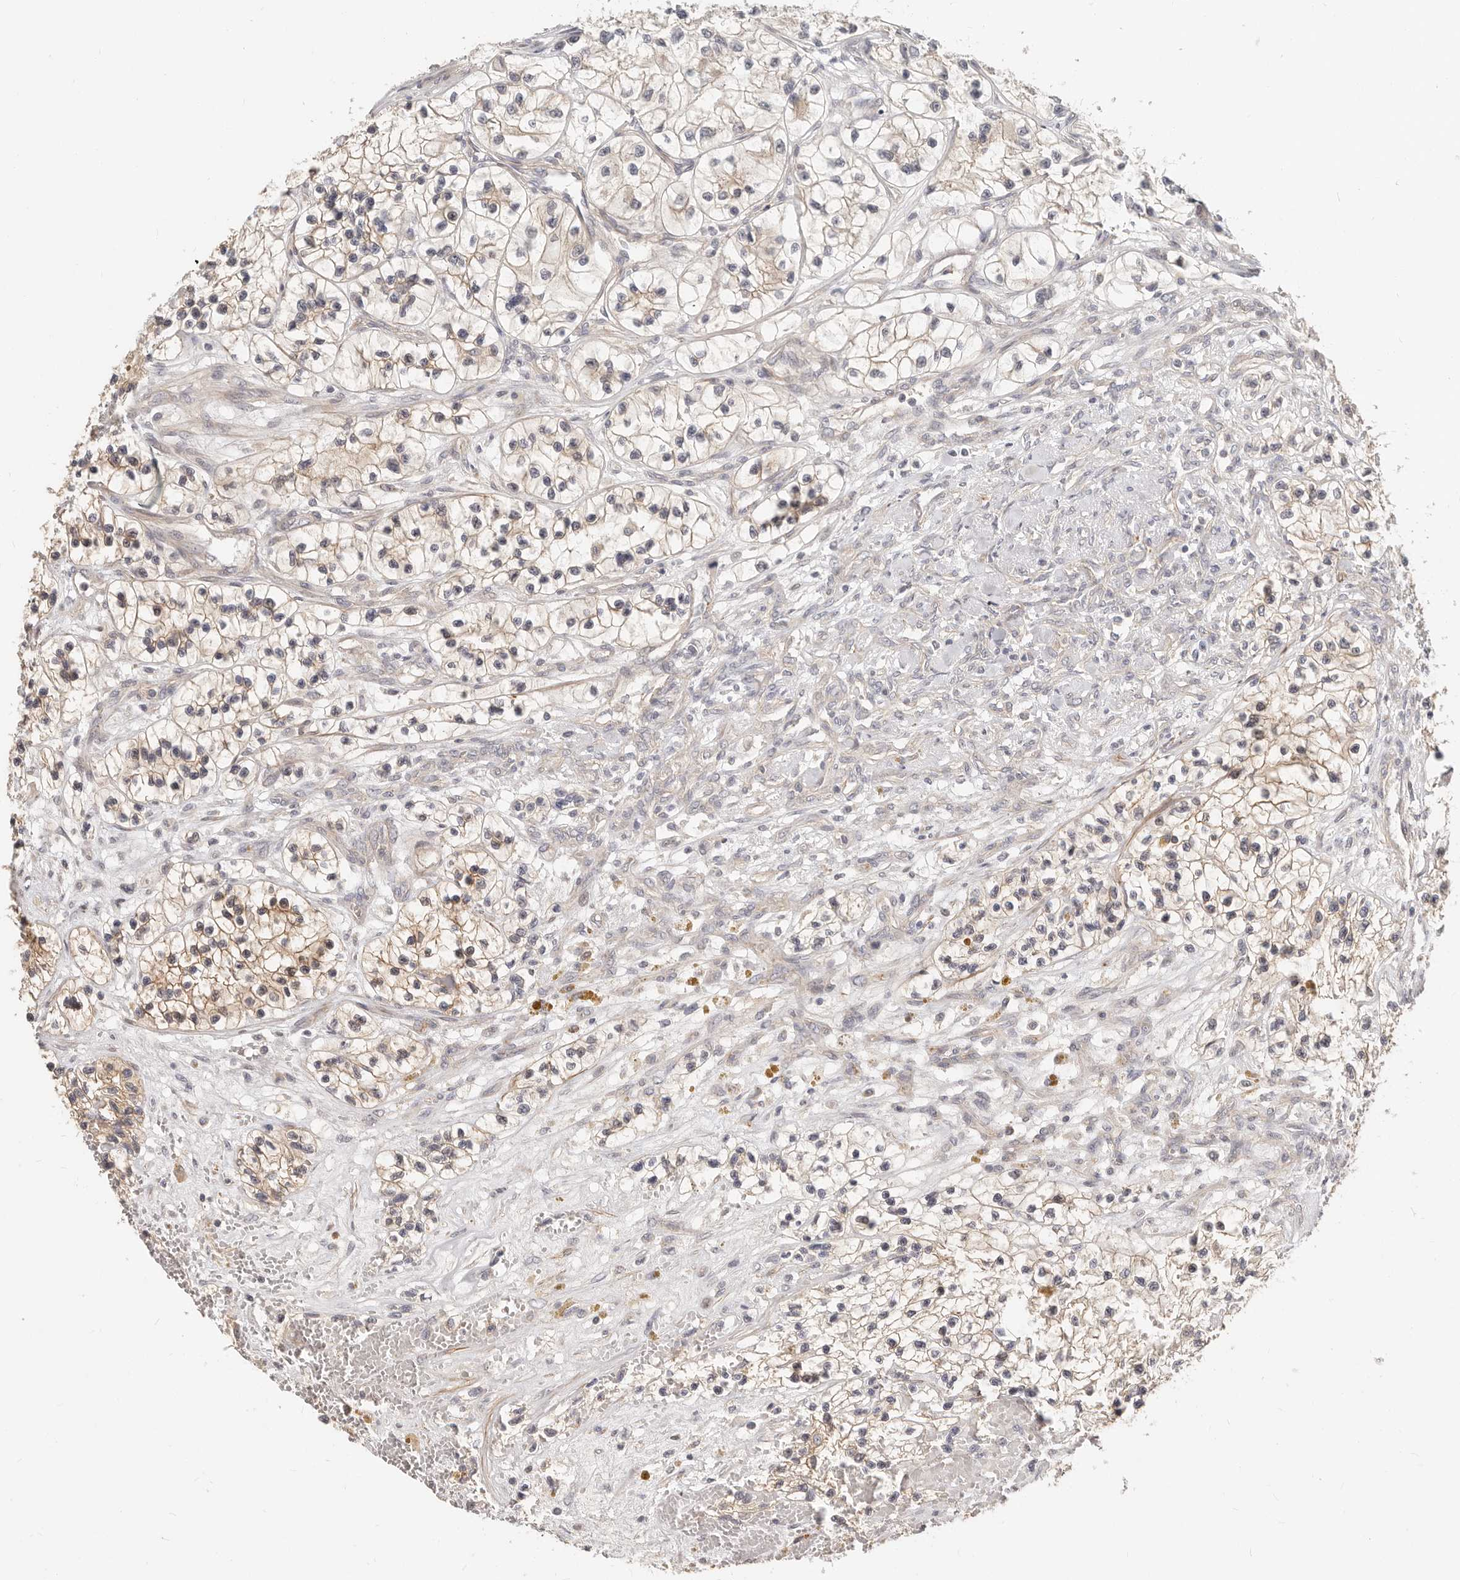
{"staining": {"intensity": "moderate", "quantity": "25%-75%", "location": "cytoplasmic/membranous"}, "tissue": "renal cancer", "cell_type": "Tumor cells", "image_type": "cancer", "snomed": [{"axis": "morphology", "description": "Adenocarcinoma, NOS"}, {"axis": "topography", "description": "Kidney"}], "caption": "Adenocarcinoma (renal) tissue exhibits moderate cytoplasmic/membranous staining in about 25%-75% of tumor cells", "gene": "ZRANB1", "patient": {"sex": "female", "age": 57}}